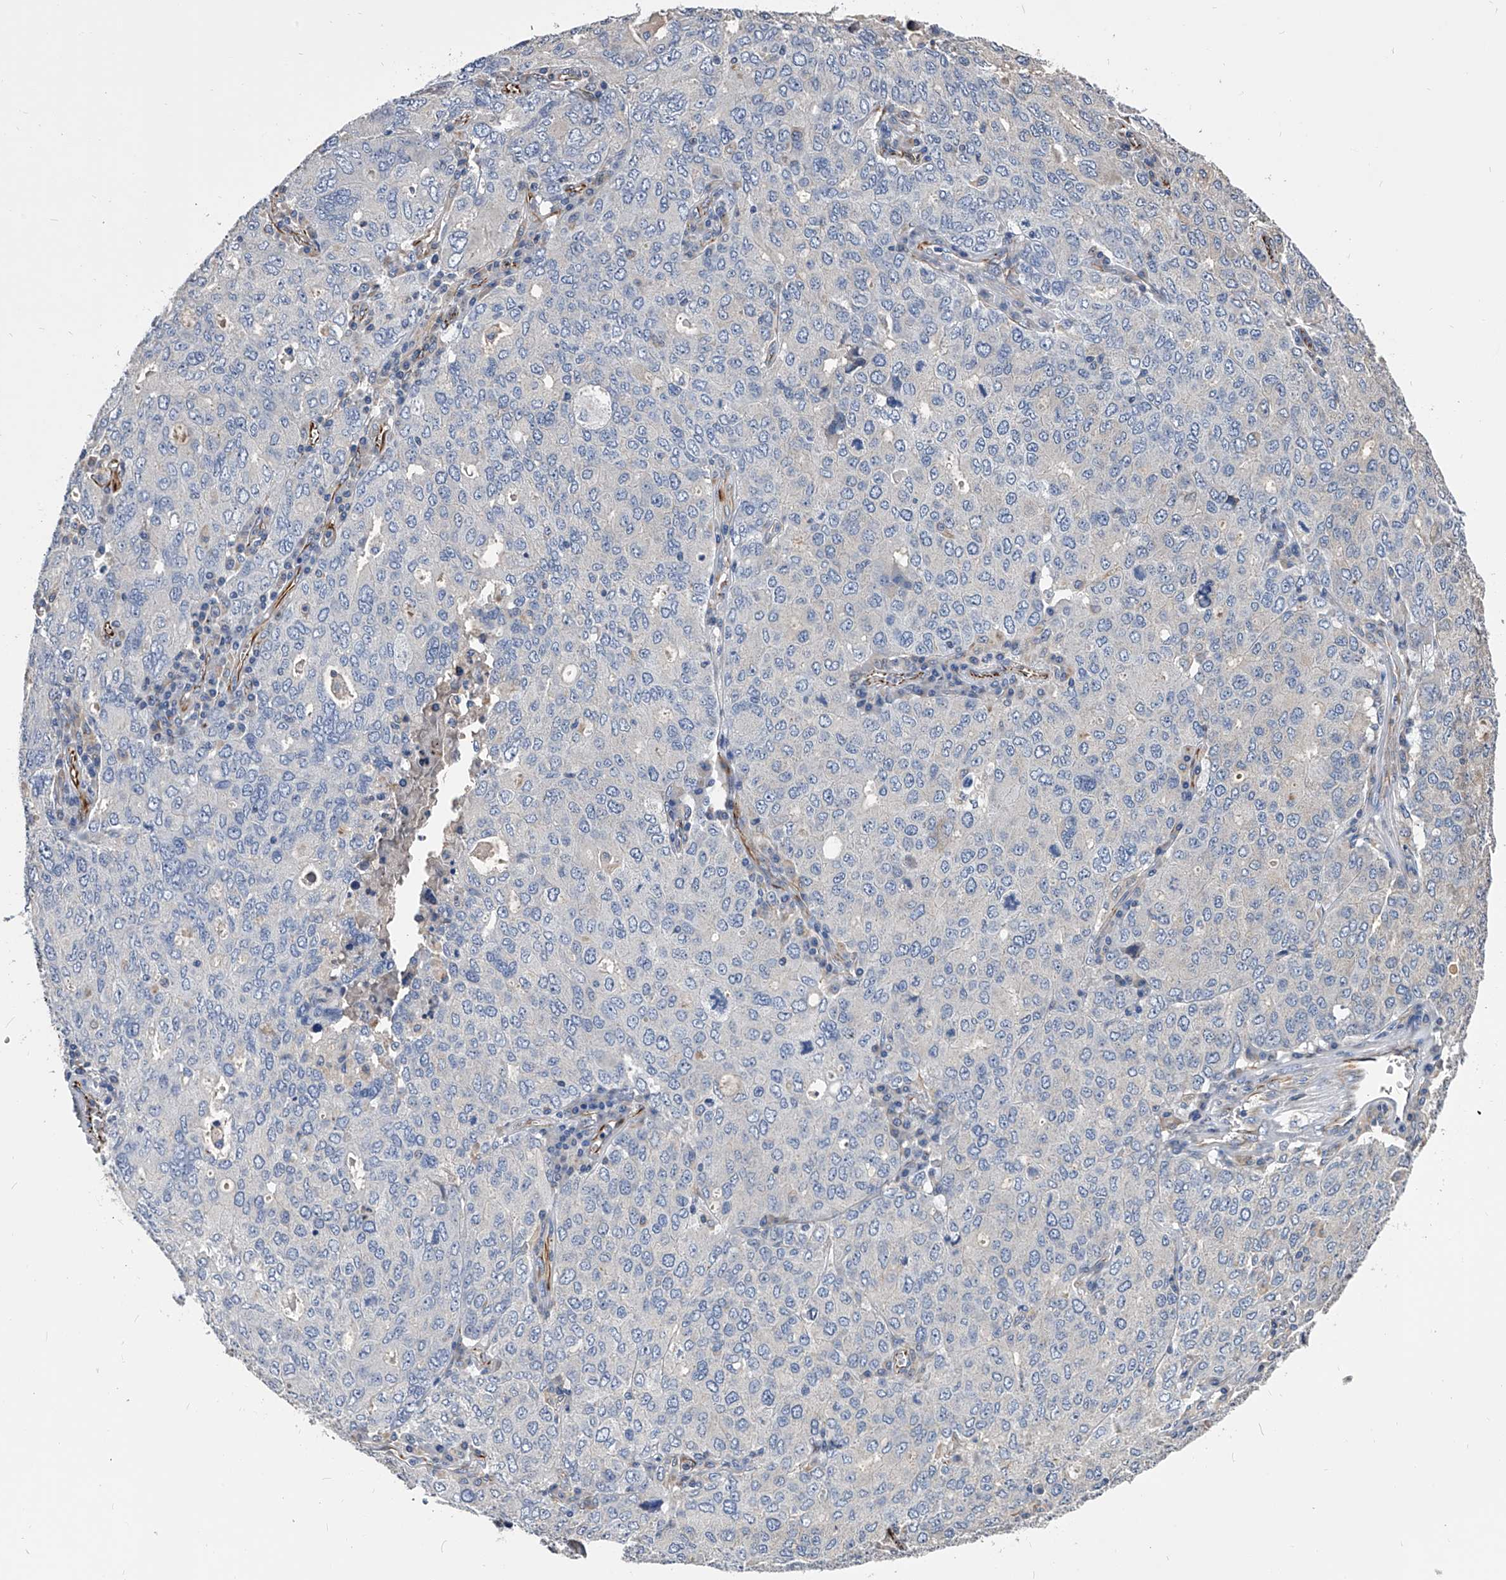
{"staining": {"intensity": "negative", "quantity": "none", "location": "none"}, "tissue": "ovarian cancer", "cell_type": "Tumor cells", "image_type": "cancer", "snomed": [{"axis": "morphology", "description": "Carcinoma, endometroid"}, {"axis": "topography", "description": "Ovary"}], "caption": "This is an immunohistochemistry (IHC) photomicrograph of endometroid carcinoma (ovarian). There is no expression in tumor cells.", "gene": "EFCAB7", "patient": {"sex": "female", "age": 62}}